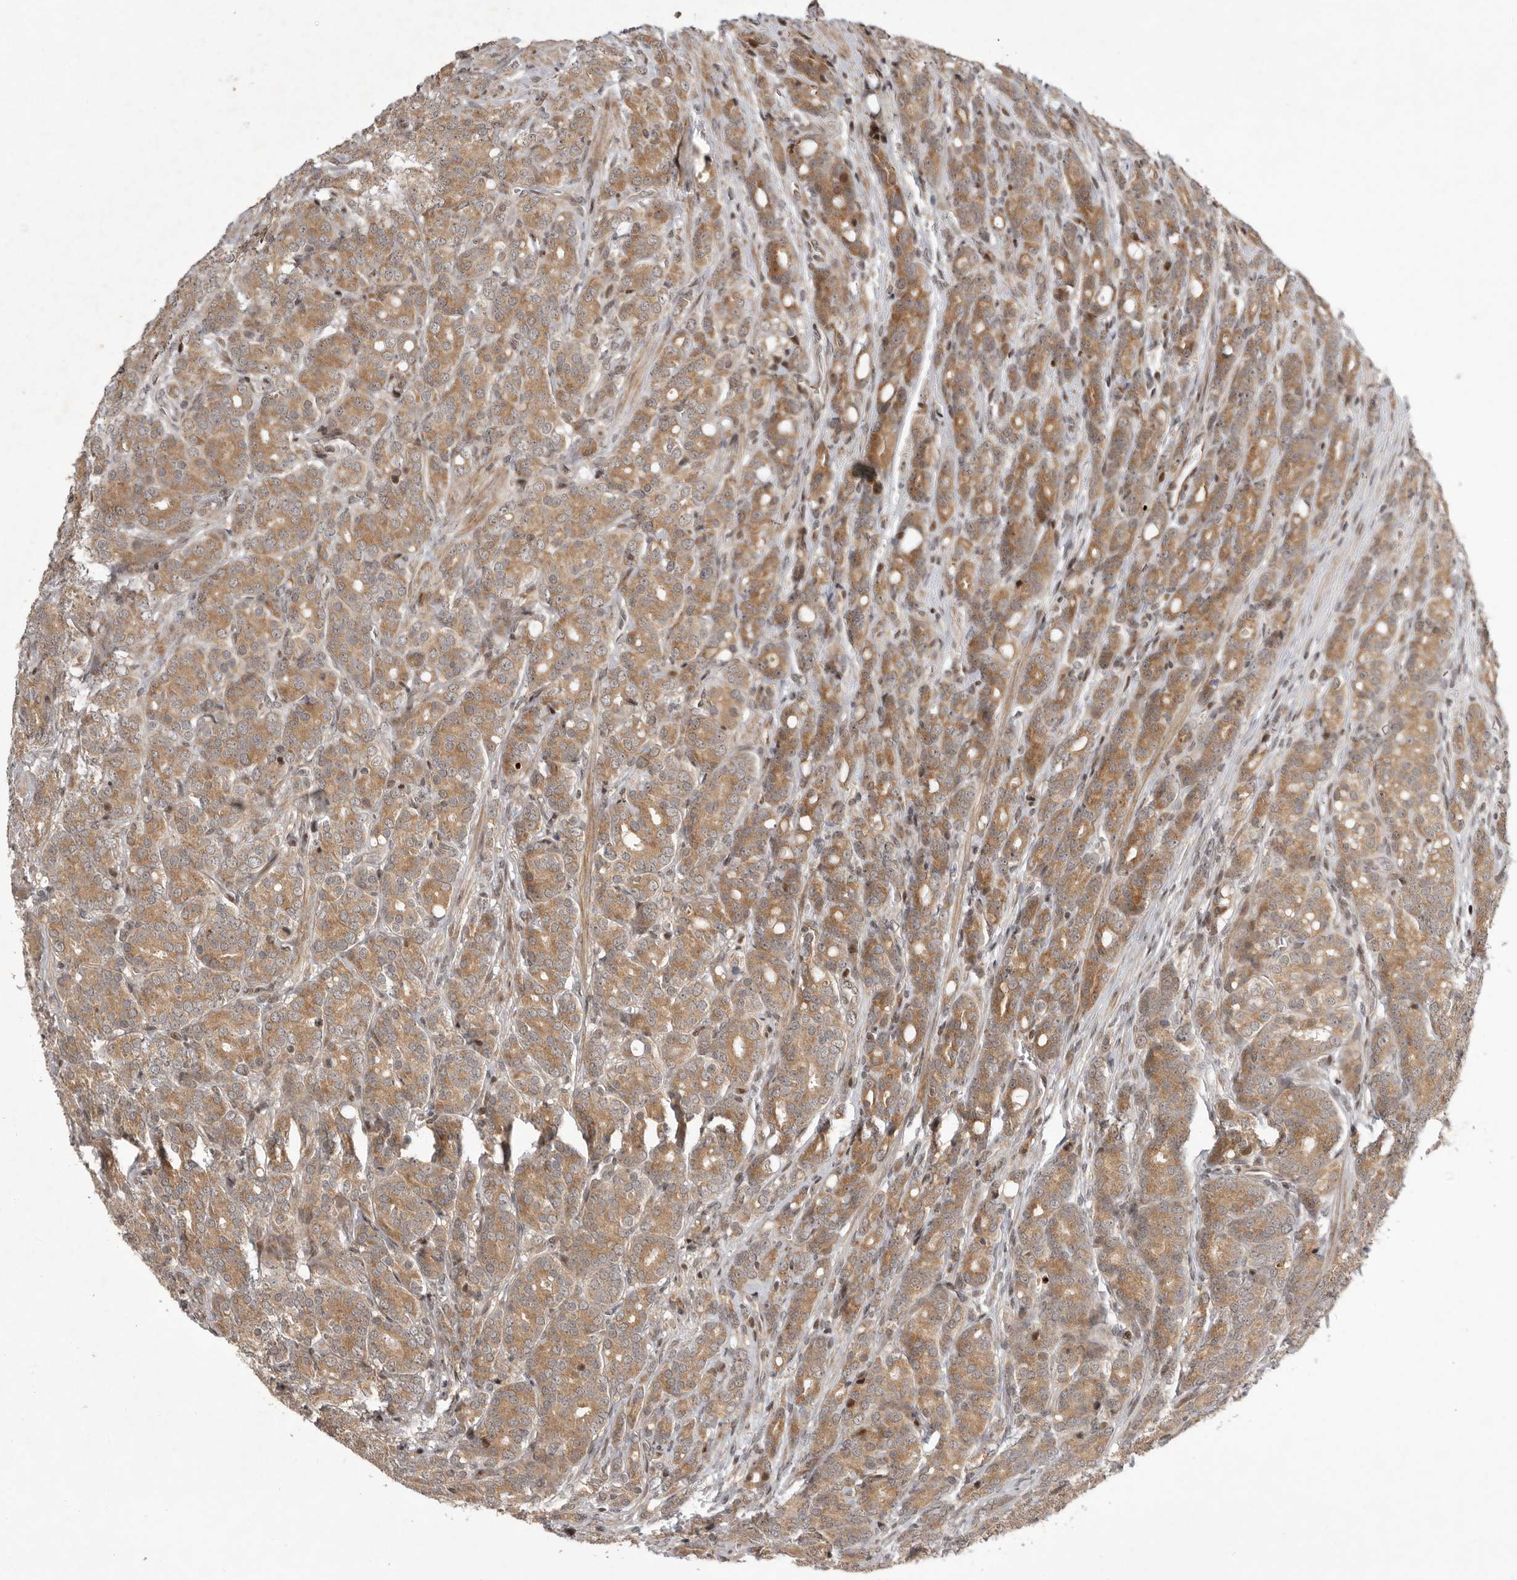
{"staining": {"intensity": "moderate", "quantity": ">75%", "location": "cytoplasmic/membranous"}, "tissue": "prostate cancer", "cell_type": "Tumor cells", "image_type": "cancer", "snomed": [{"axis": "morphology", "description": "Adenocarcinoma, High grade"}, {"axis": "topography", "description": "Prostate"}], "caption": "Immunohistochemistry of human high-grade adenocarcinoma (prostate) exhibits medium levels of moderate cytoplasmic/membranous positivity in about >75% of tumor cells.", "gene": "RABIF", "patient": {"sex": "male", "age": 62}}